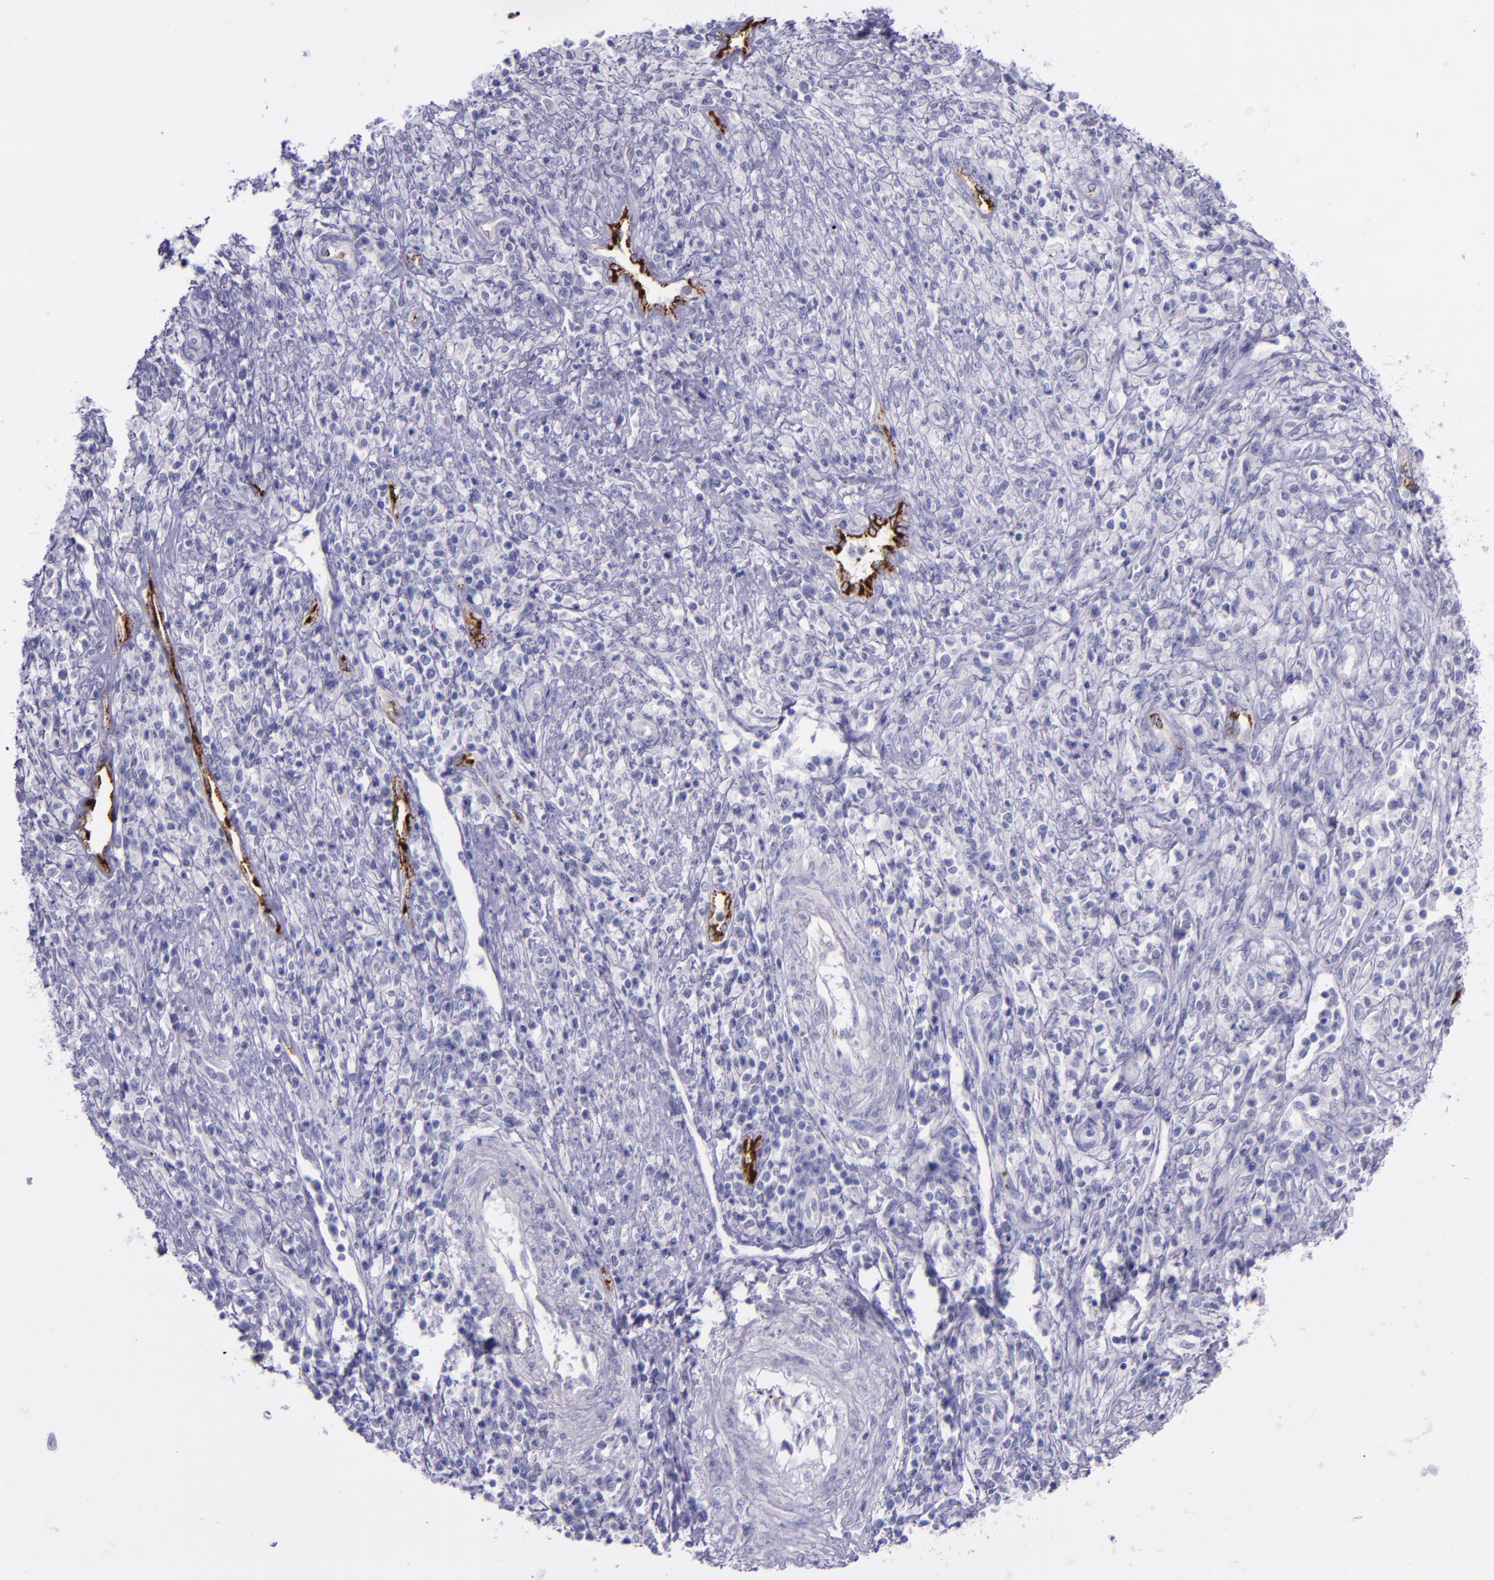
{"staining": {"intensity": "negative", "quantity": "none", "location": "none"}, "tissue": "cervical cancer", "cell_type": "Tumor cells", "image_type": "cancer", "snomed": [{"axis": "morphology", "description": "Adenocarcinoma, NOS"}, {"axis": "topography", "description": "Cervix"}], "caption": "Cervical adenocarcinoma stained for a protein using immunohistochemistry (IHC) shows no staining tumor cells.", "gene": "SELE", "patient": {"sex": "female", "age": 36}}